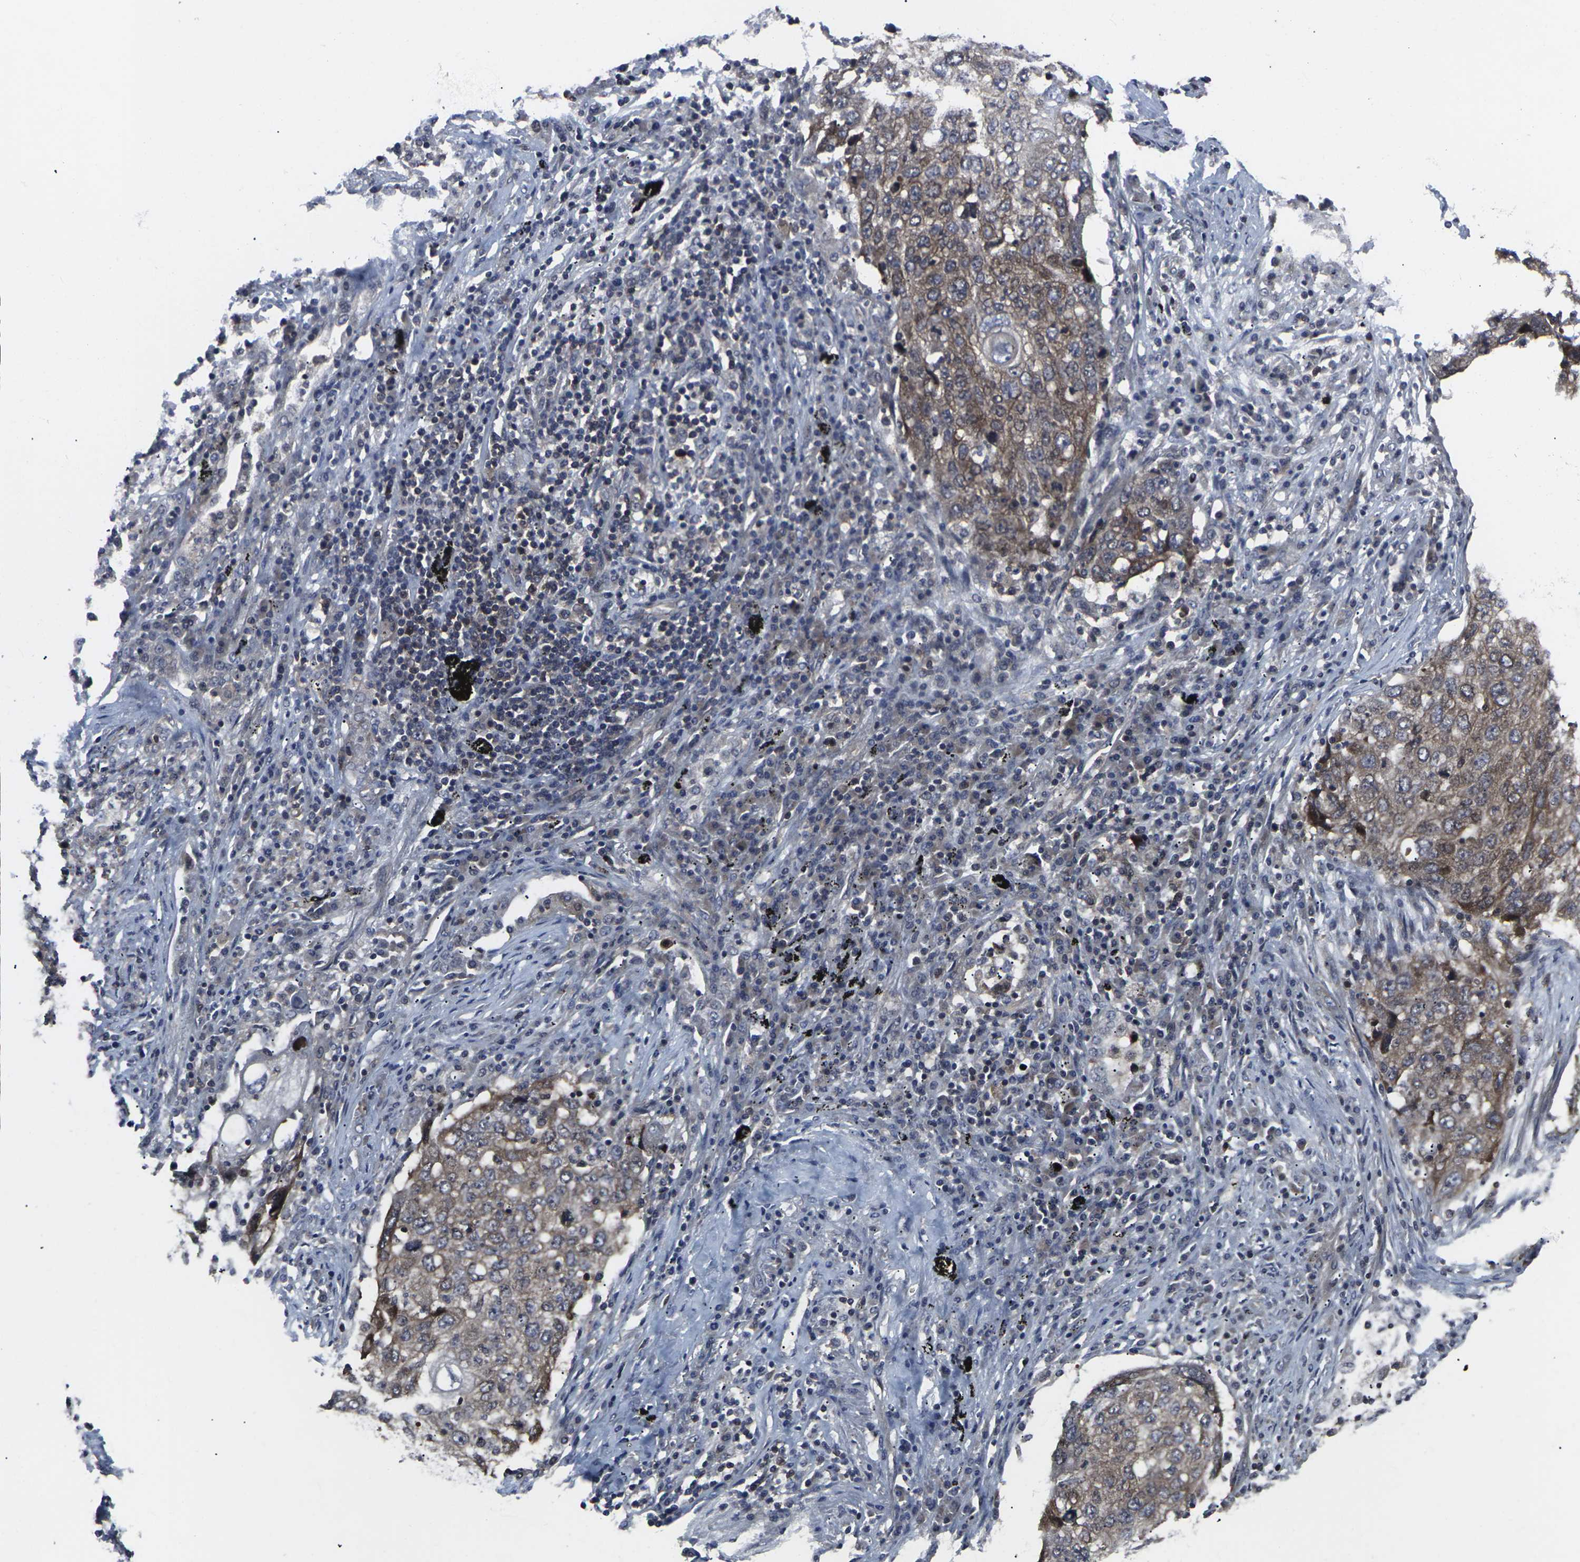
{"staining": {"intensity": "moderate", "quantity": ">75%", "location": "cytoplasmic/membranous"}, "tissue": "lung cancer", "cell_type": "Tumor cells", "image_type": "cancer", "snomed": [{"axis": "morphology", "description": "Squamous cell carcinoma, NOS"}, {"axis": "topography", "description": "Lung"}], "caption": "Lung squamous cell carcinoma stained with a brown dye shows moderate cytoplasmic/membranous positive staining in about >75% of tumor cells.", "gene": "HPRT1", "patient": {"sex": "female", "age": 63}}